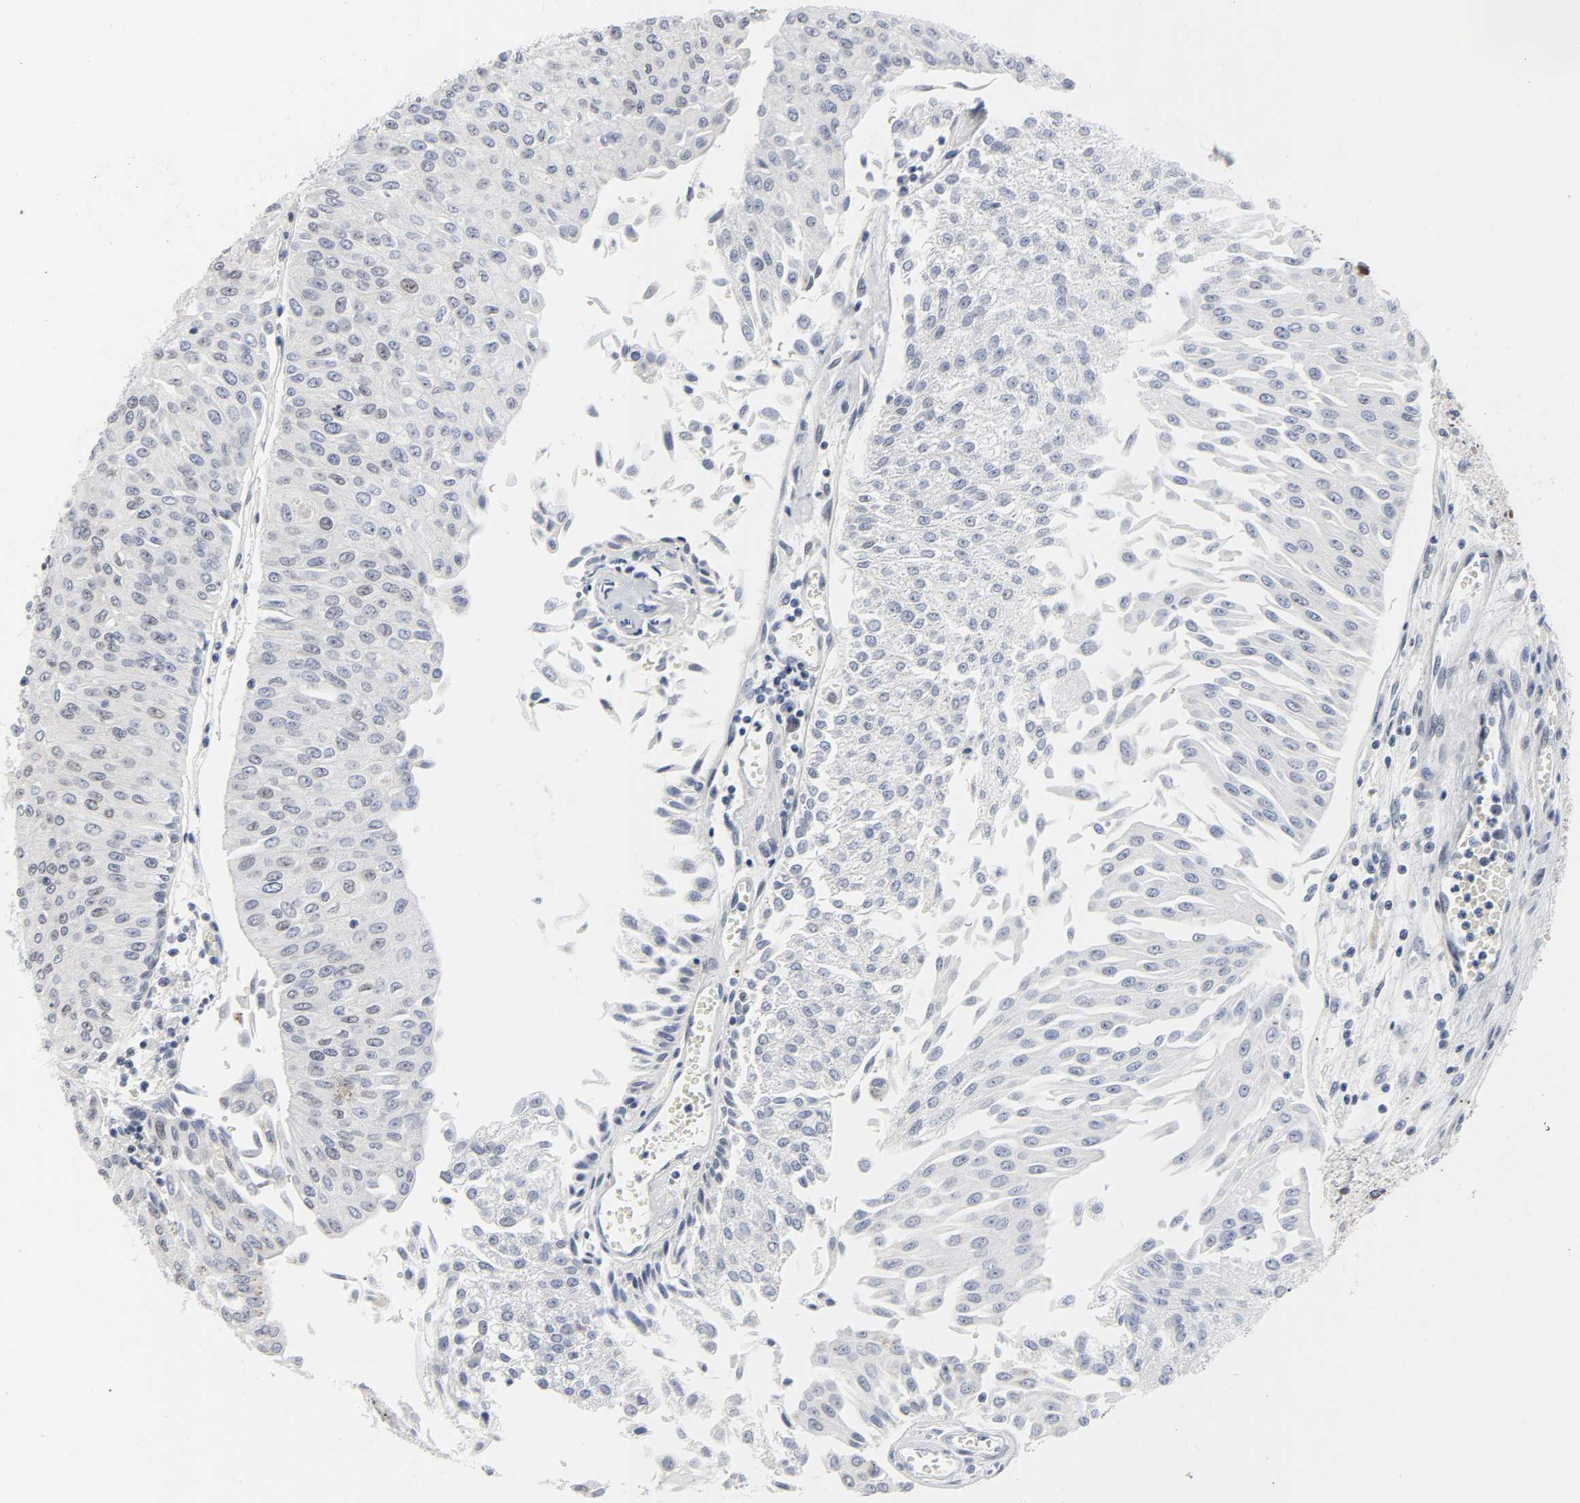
{"staining": {"intensity": "negative", "quantity": "none", "location": "none"}, "tissue": "urothelial cancer", "cell_type": "Tumor cells", "image_type": "cancer", "snomed": [{"axis": "morphology", "description": "Urothelial carcinoma, Low grade"}, {"axis": "topography", "description": "Urinary bladder"}], "caption": "High magnification brightfield microscopy of low-grade urothelial carcinoma stained with DAB (brown) and counterstained with hematoxylin (blue): tumor cells show no significant staining. (Immunohistochemistry, brightfield microscopy, high magnification).", "gene": "SALL2", "patient": {"sex": "male", "age": 86}}